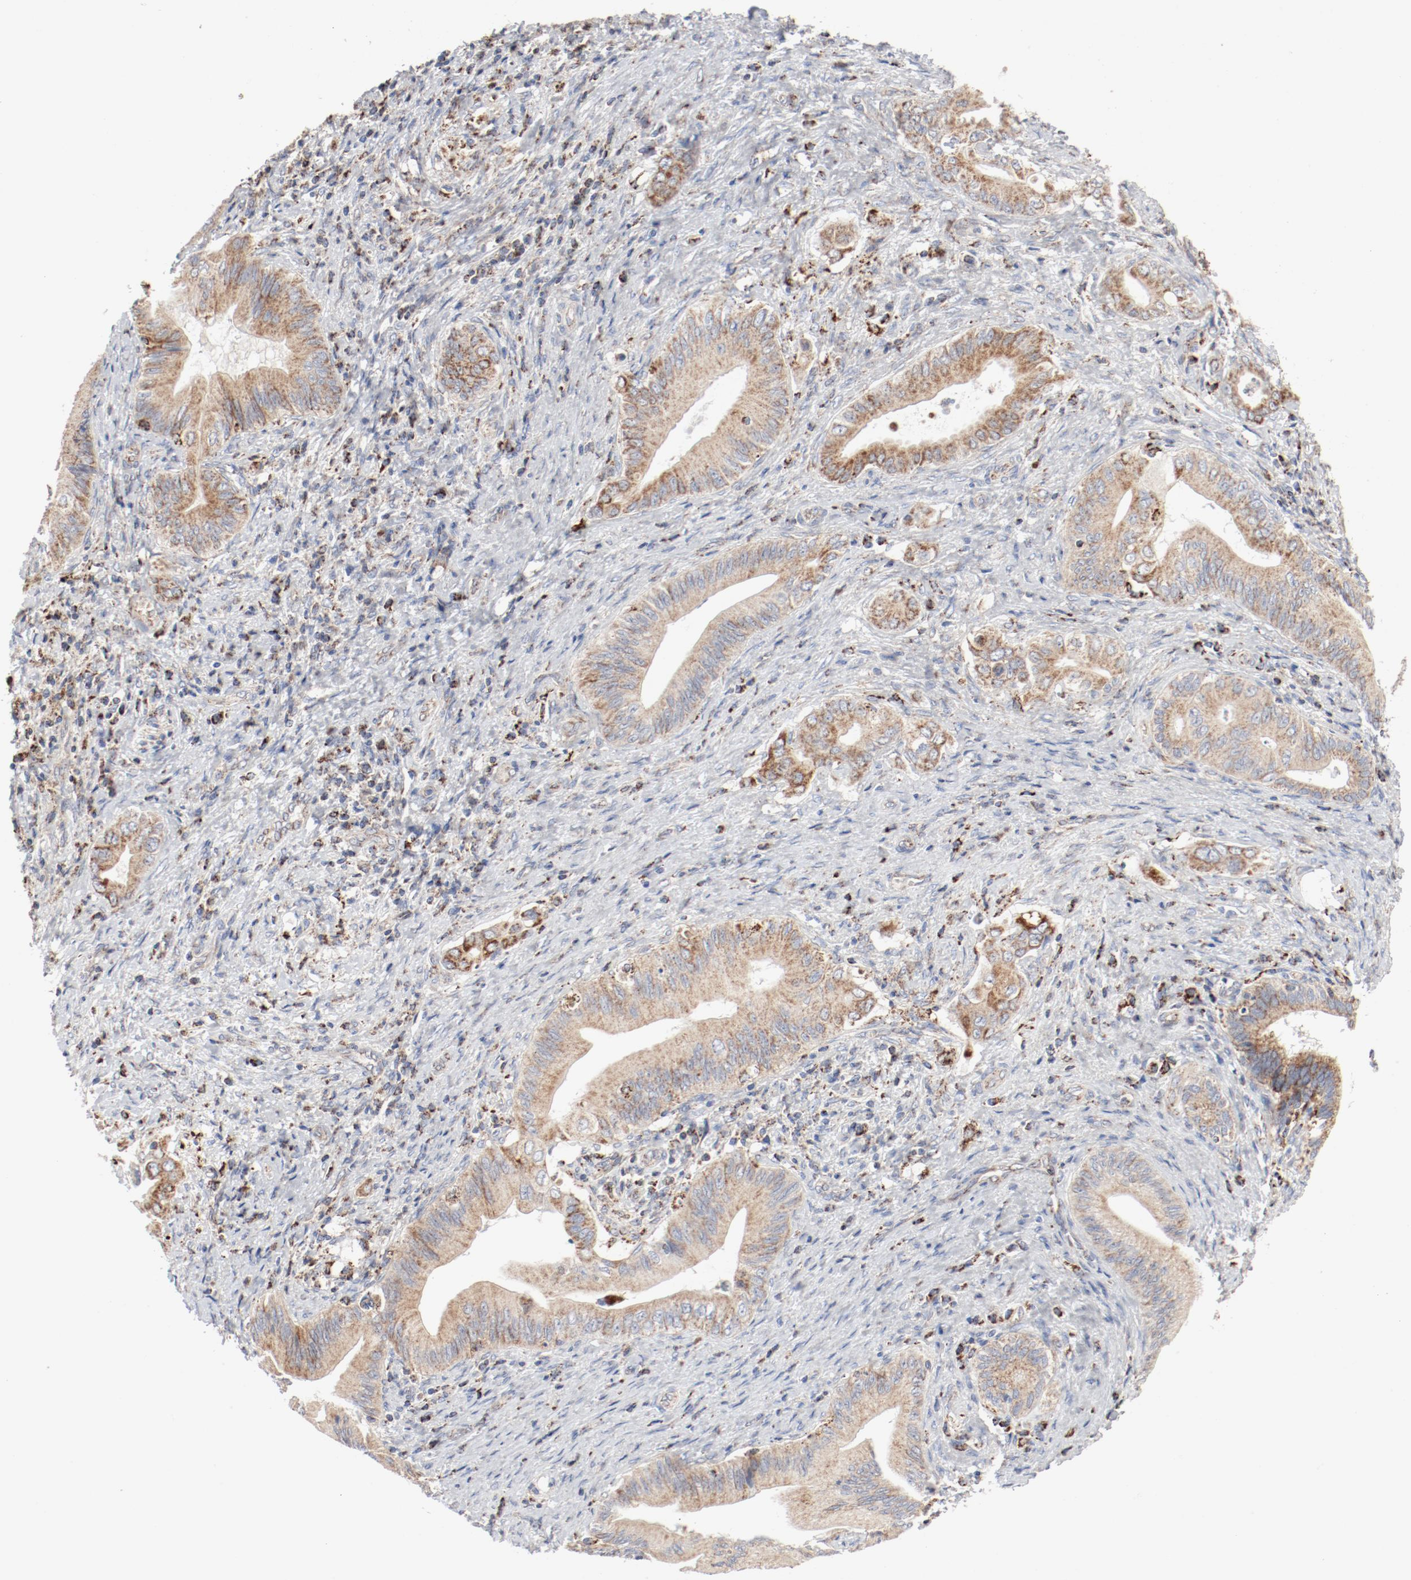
{"staining": {"intensity": "weak", "quantity": ">75%", "location": "cytoplasmic/membranous"}, "tissue": "liver cancer", "cell_type": "Tumor cells", "image_type": "cancer", "snomed": [{"axis": "morphology", "description": "Cholangiocarcinoma"}, {"axis": "topography", "description": "Liver"}], "caption": "IHC image of neoplastic tissue: liver cancer stained using immunohistochemistry (IHC) displays low levels of weak protein expression localized specifically in the cytoplasmic/membranous of tumor cells, appearing as a cytoplasmic/membranous brown color.", "gene": "SETD3", "patient": {"sex": "male", "age": 58}}